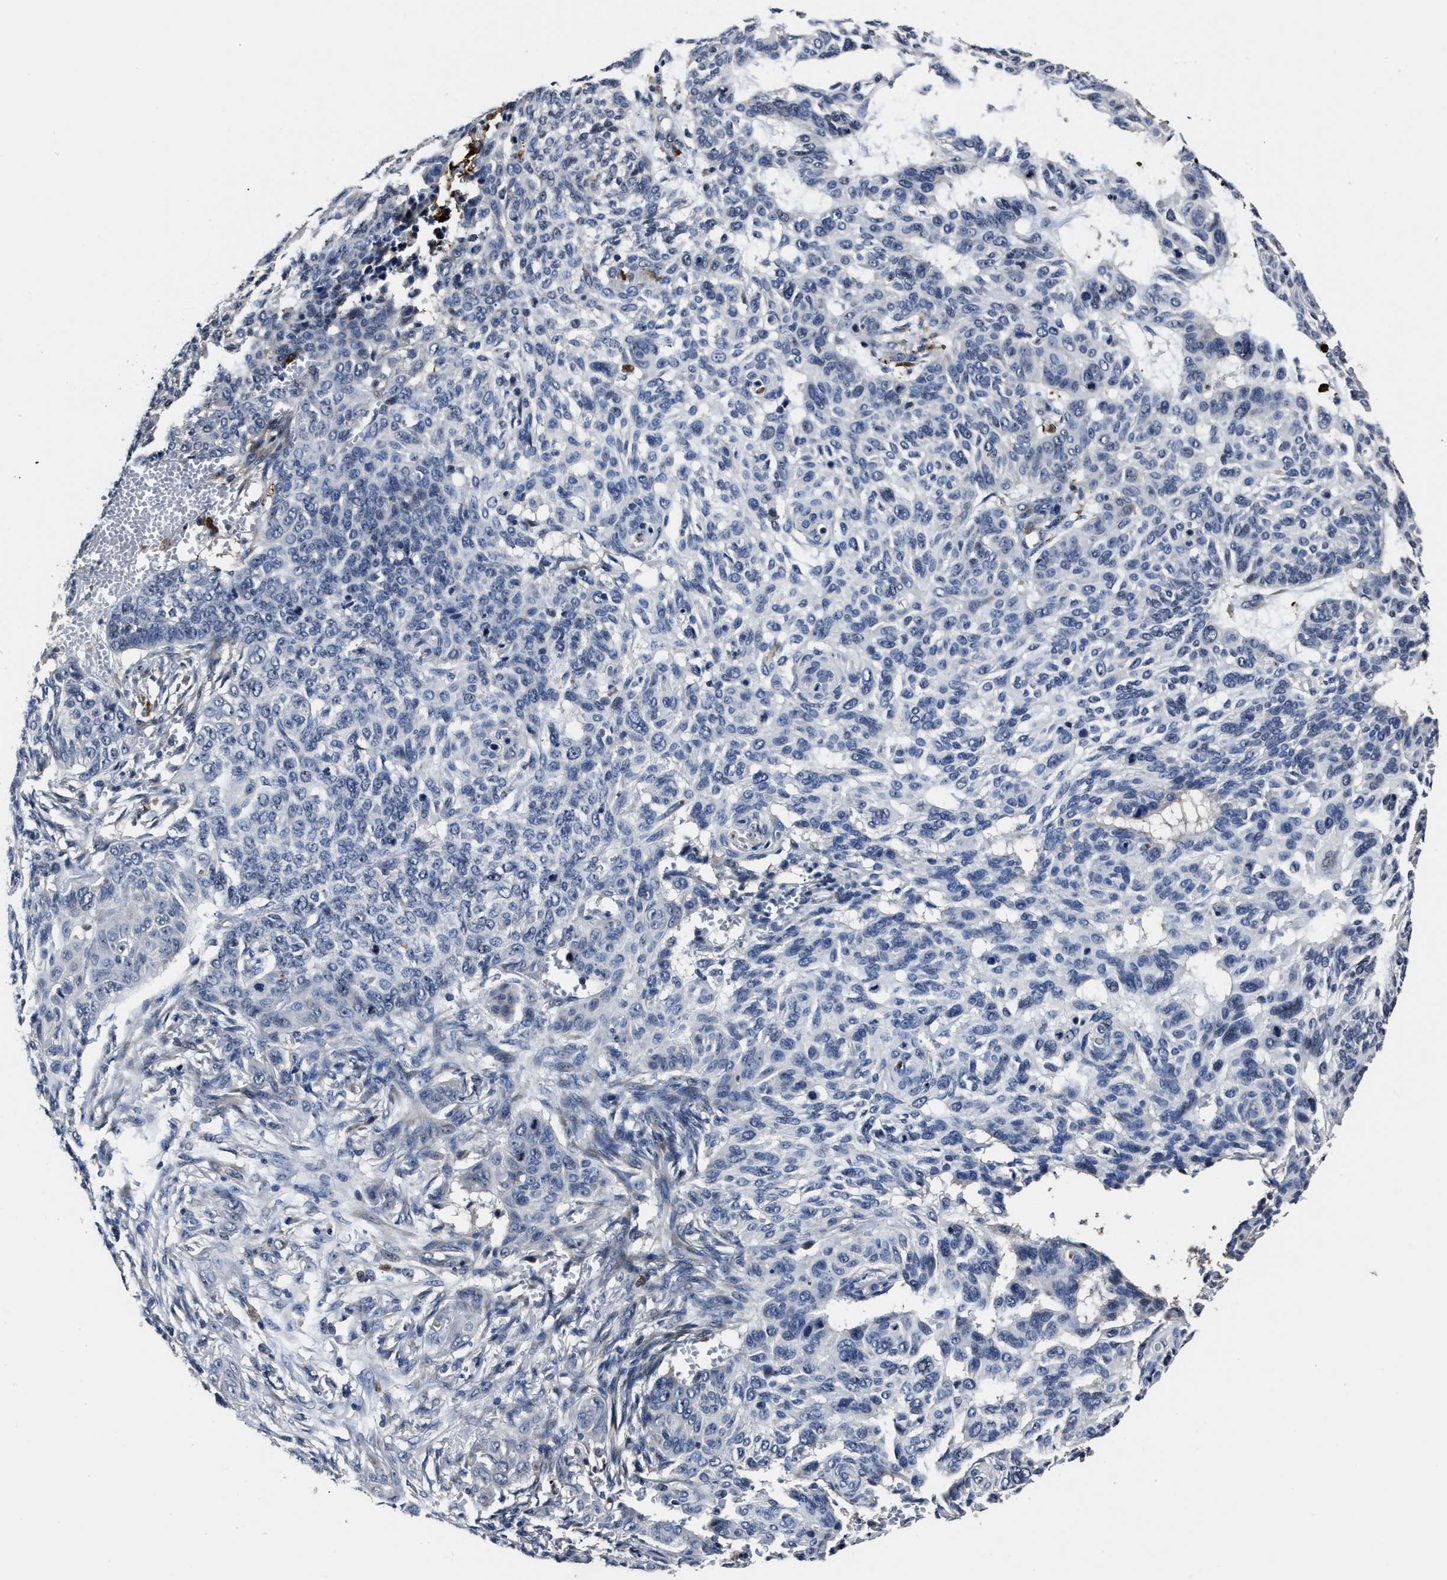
{"staining": {"intensity": "negative", "quantity": "none", "location": "none"}, "tissue": "skin cancer", "cell_type": "Tumor cells", "image_type": "cancer", "snomed": [{"axis": "morphology", "description": "Basal cell carcinoma"}, {"axis": "topography", "description": "Skin"}], "caption": "Immunohistochemistry image of human skin cancer (basal cell carcinoma) stained for a protein (brown), which reveals no positivity in tumor cells.", "gene": "RSBN1L", "patient": {"sex": "male", "age": 85}}